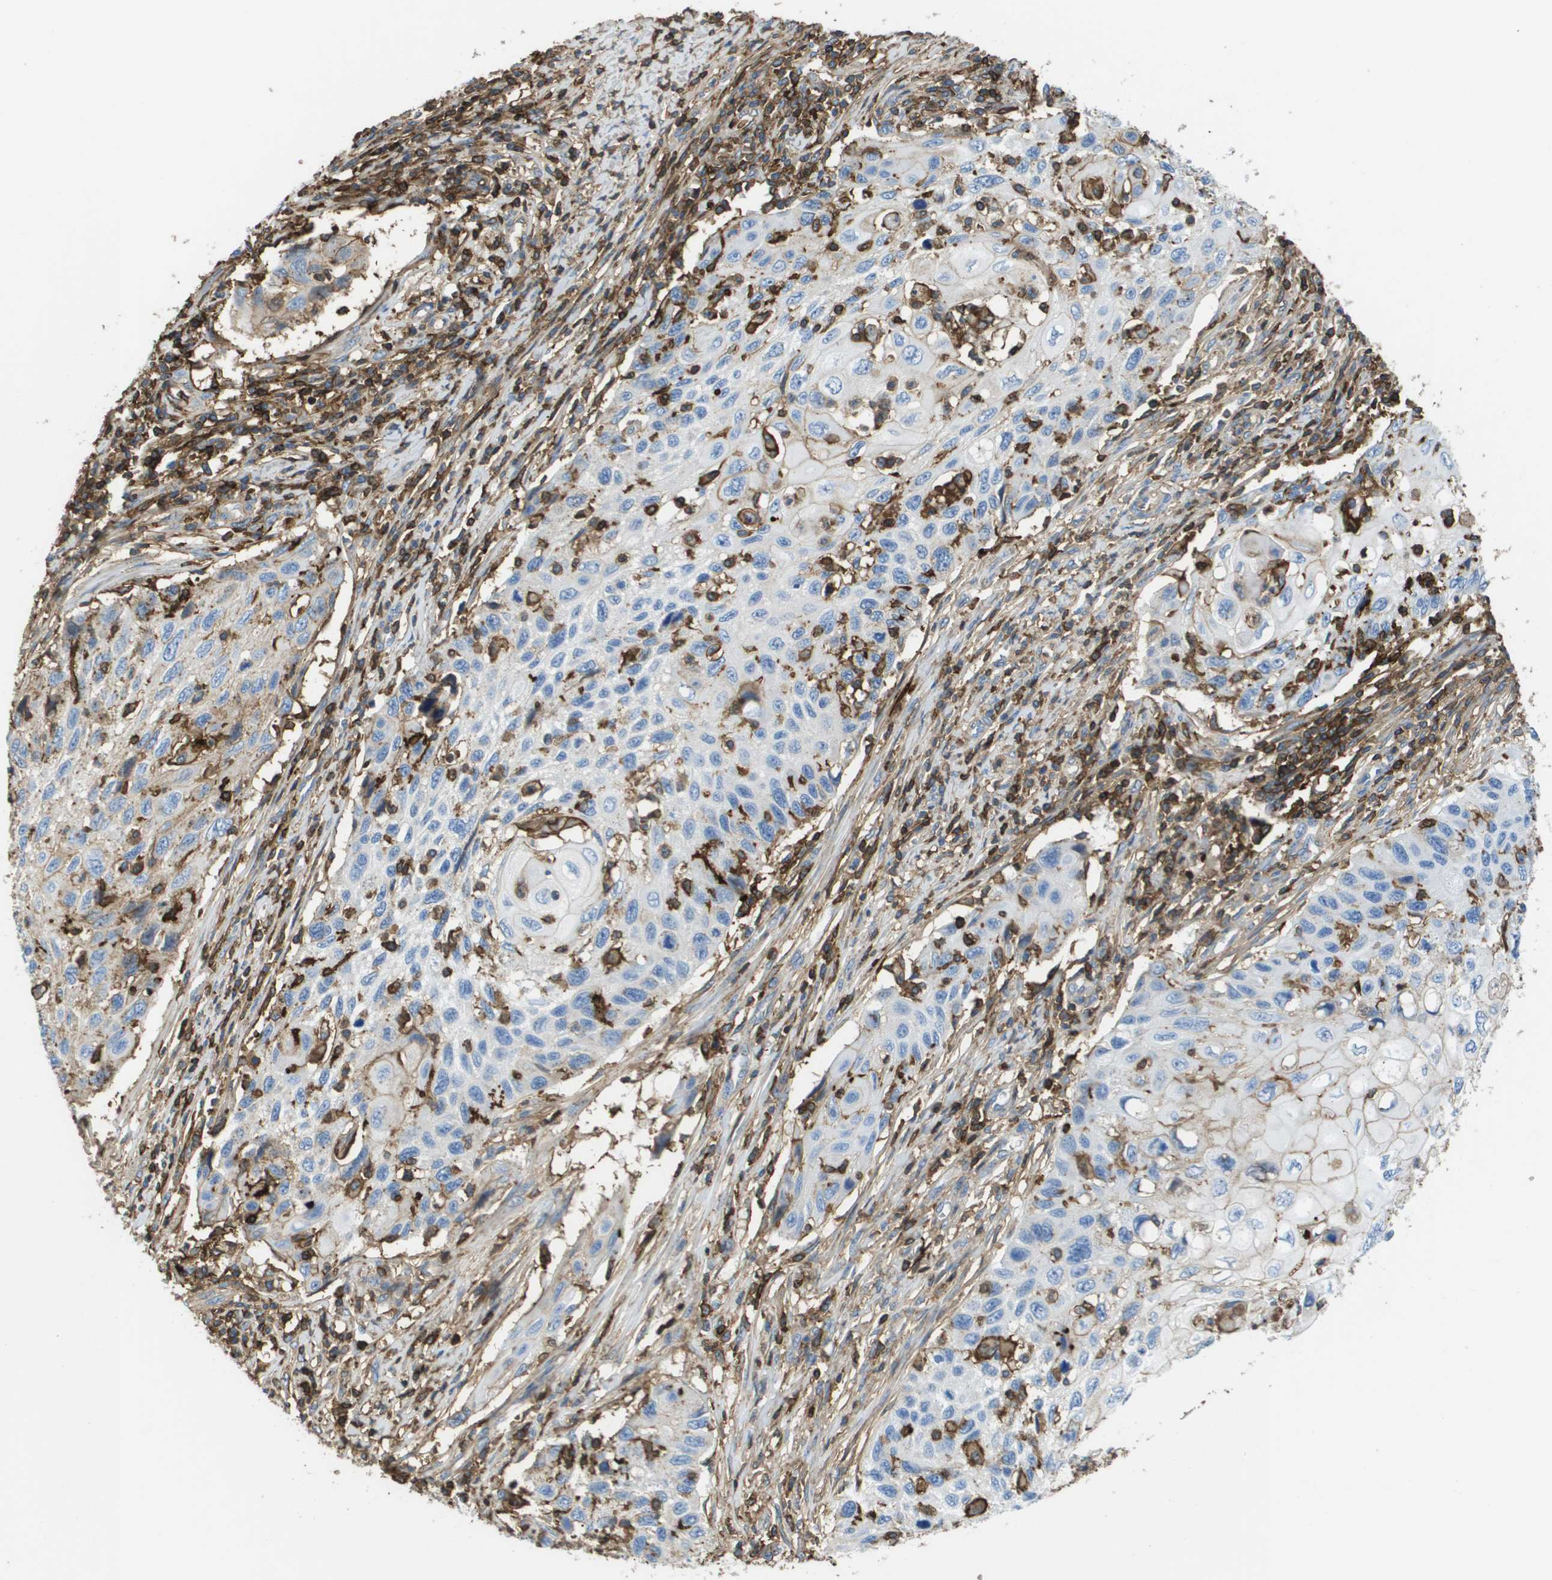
{"staining": {"intensity": "weak", "quantity": "<25%", "location": "cytoplasmic/membranous"}, "tissue": "cervical cancer", "cell_type": "Tumor cells", "image_type": "cancer", "snomed": [{"axis": "morphology", "description": "Squamous cell carcinoma, NOS"}, {"axis": "topography", "description": "Cervix"}], "caption": "Tumor cells show no significant protein expression in cervical cancer.", "gene": "PASK", "patient": {"sex": "female", "age": 70}}